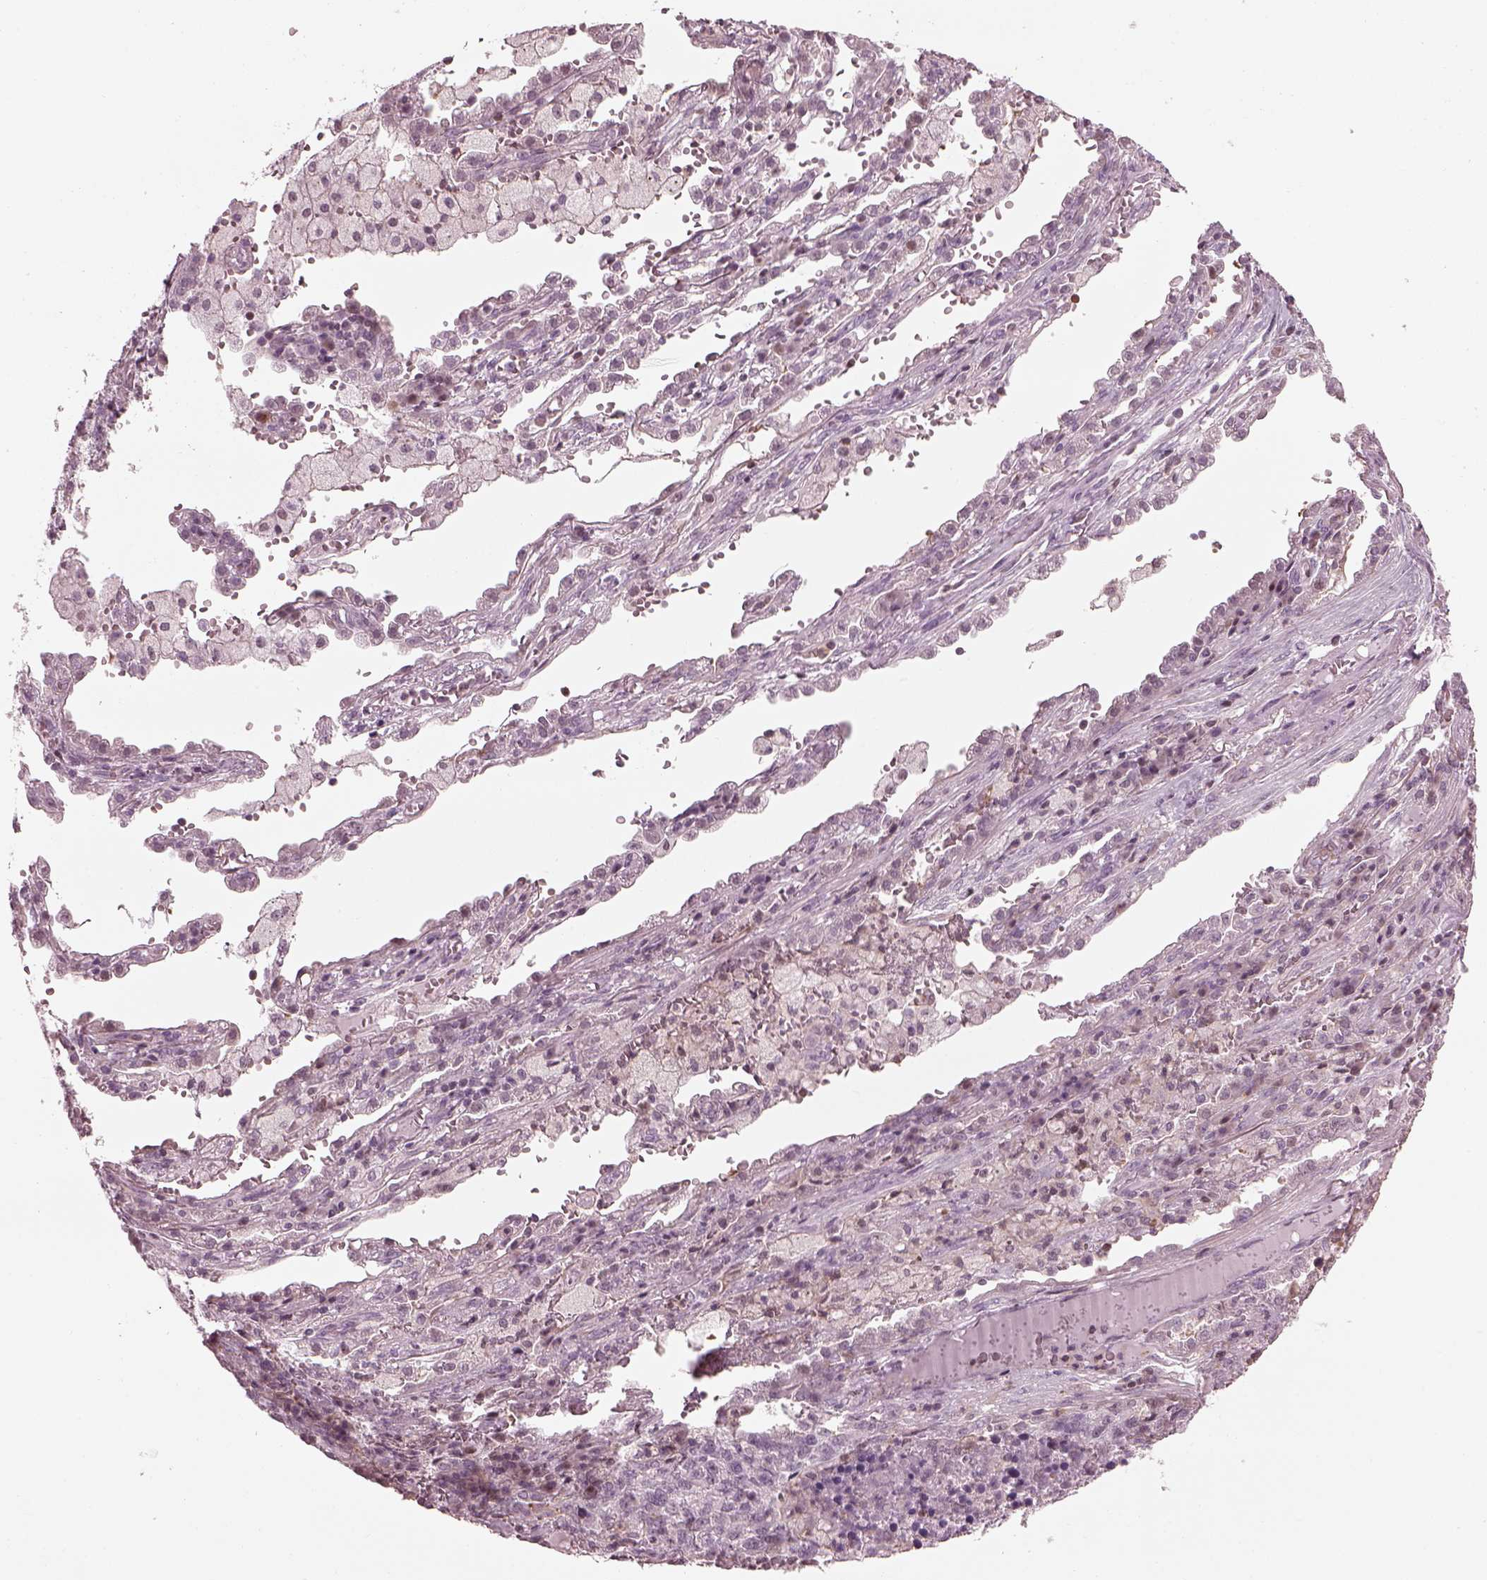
{"staining": {"intensity": "negative", "quantity": "none", "location": "none"}, "tissue": "lung cancer", "cell_type": "Tumor cells", "image_type": "cancer", "snomed": [{"axis": "morphology", "description": "Adenocarcinoma, NOS"}, {"axis": "topography", "description": "Lung"}], "caption": "A photomicrograph of lung cancer (adenocarcinoma) stained for a protein reveals no brown staining in tumor cells.", "gene": "BFSP1", "patient": {"sex": "male", "age": 57}}